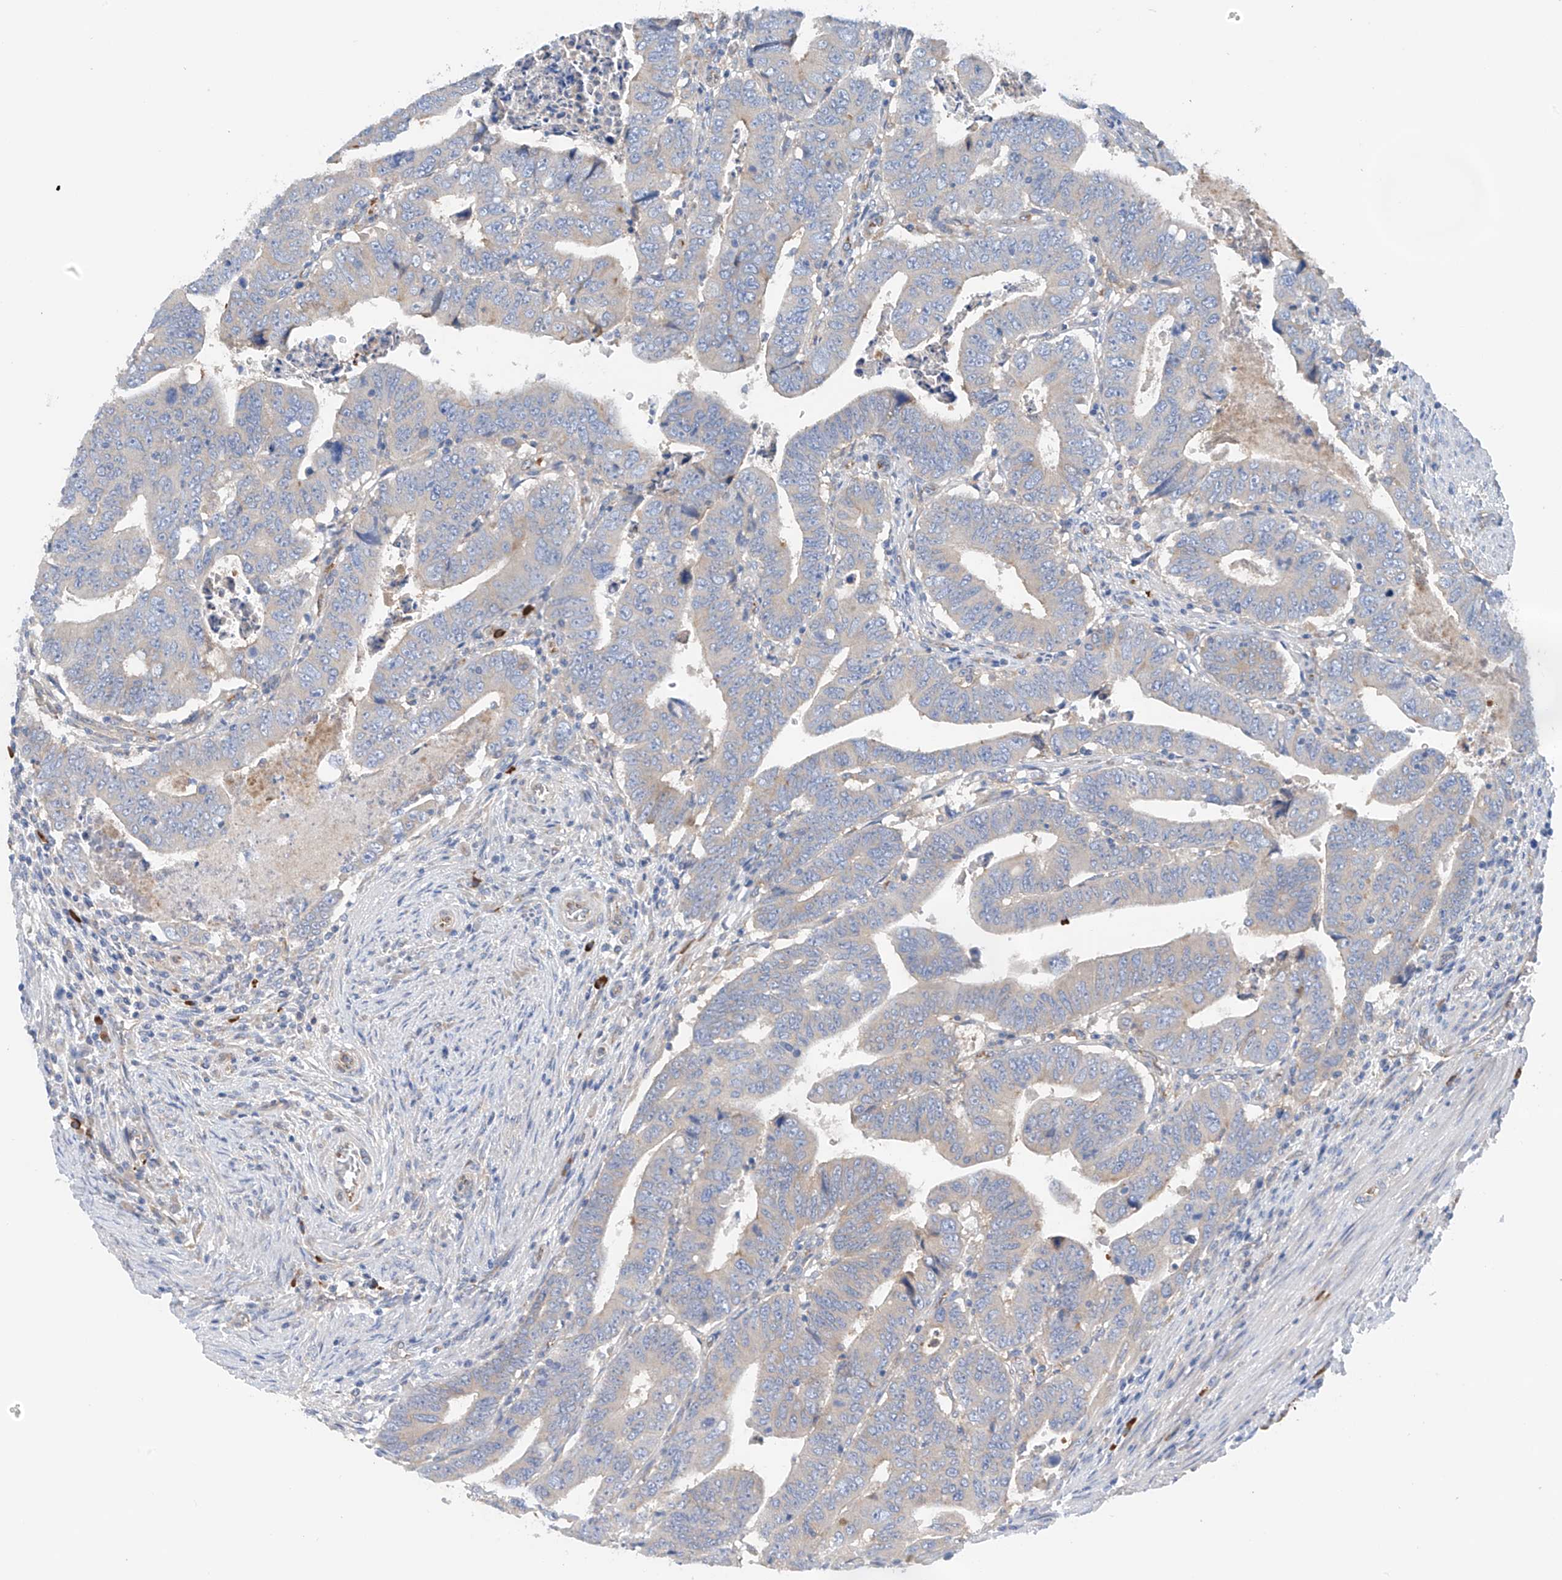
{"staining": {"intensity": "negative", "quantity": "none", "location": "none"}, "tissue": "colorectal cancer", "cell_type": "Tumor cells", "image_type": "cancer", "snomed": [{"axis": "morphology", "description": "Normal tissue, NOS"}, {"axis": "morphology", "description": "Adenocarcinoma, NOS"}, {"axis": "topography", "description": "Rectum"}], "caption": "An IHC histopathology image of colorectal cancer is shown. There is no staining in tumor cells of colorectal cancer.", "gene": "SLC5A11", "patient": {"sex": "female", "age": 65}}